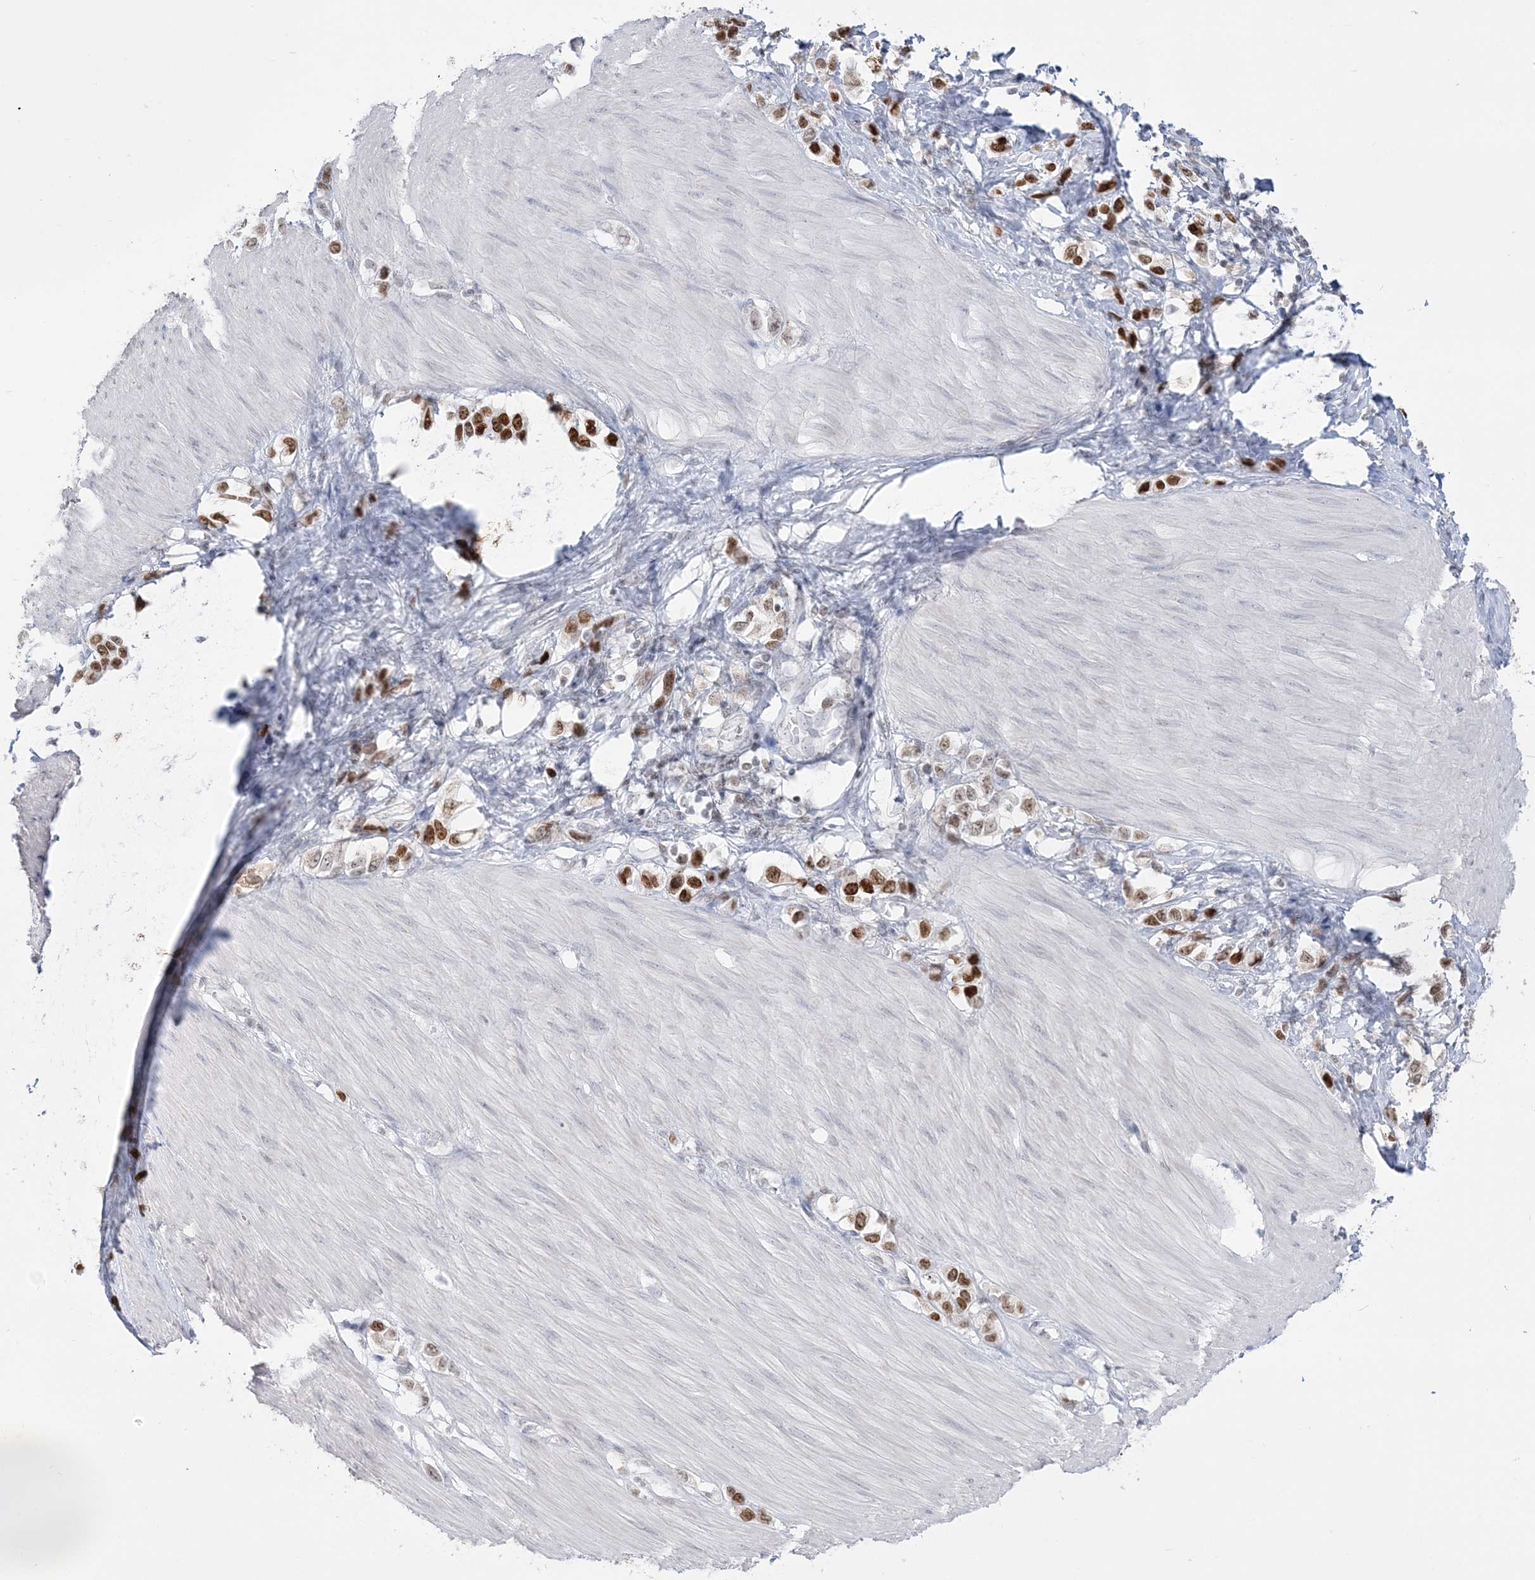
{"staining": {"intensity": "strong", "quantity": "25%-75%", "location": "nuclear"}, "tissue": "stomach cancer", "cell_type": "Tumor cells", "image_type": "cancer", "snomed": [{"axis": "morphology", "description": "Adenocarcinoma, NOS"}, {"axis": "topography", "description": "Stomach"}], "caption": "An immunohistochemistry (IHC) micrograph of tumor tissue is shown. Protein staining in brown highlights strong nuclear positivity in stomach cancer within tumor cells. The staining was performed using DAB (3,3'-diaminobenzidine) to visualize the protein expression in brown, while the nuclei were stained in blue with hematoxylin (Magnification: 20x).", "gene": "DDX21", "patient": {"sex": "female", "age": 65}}